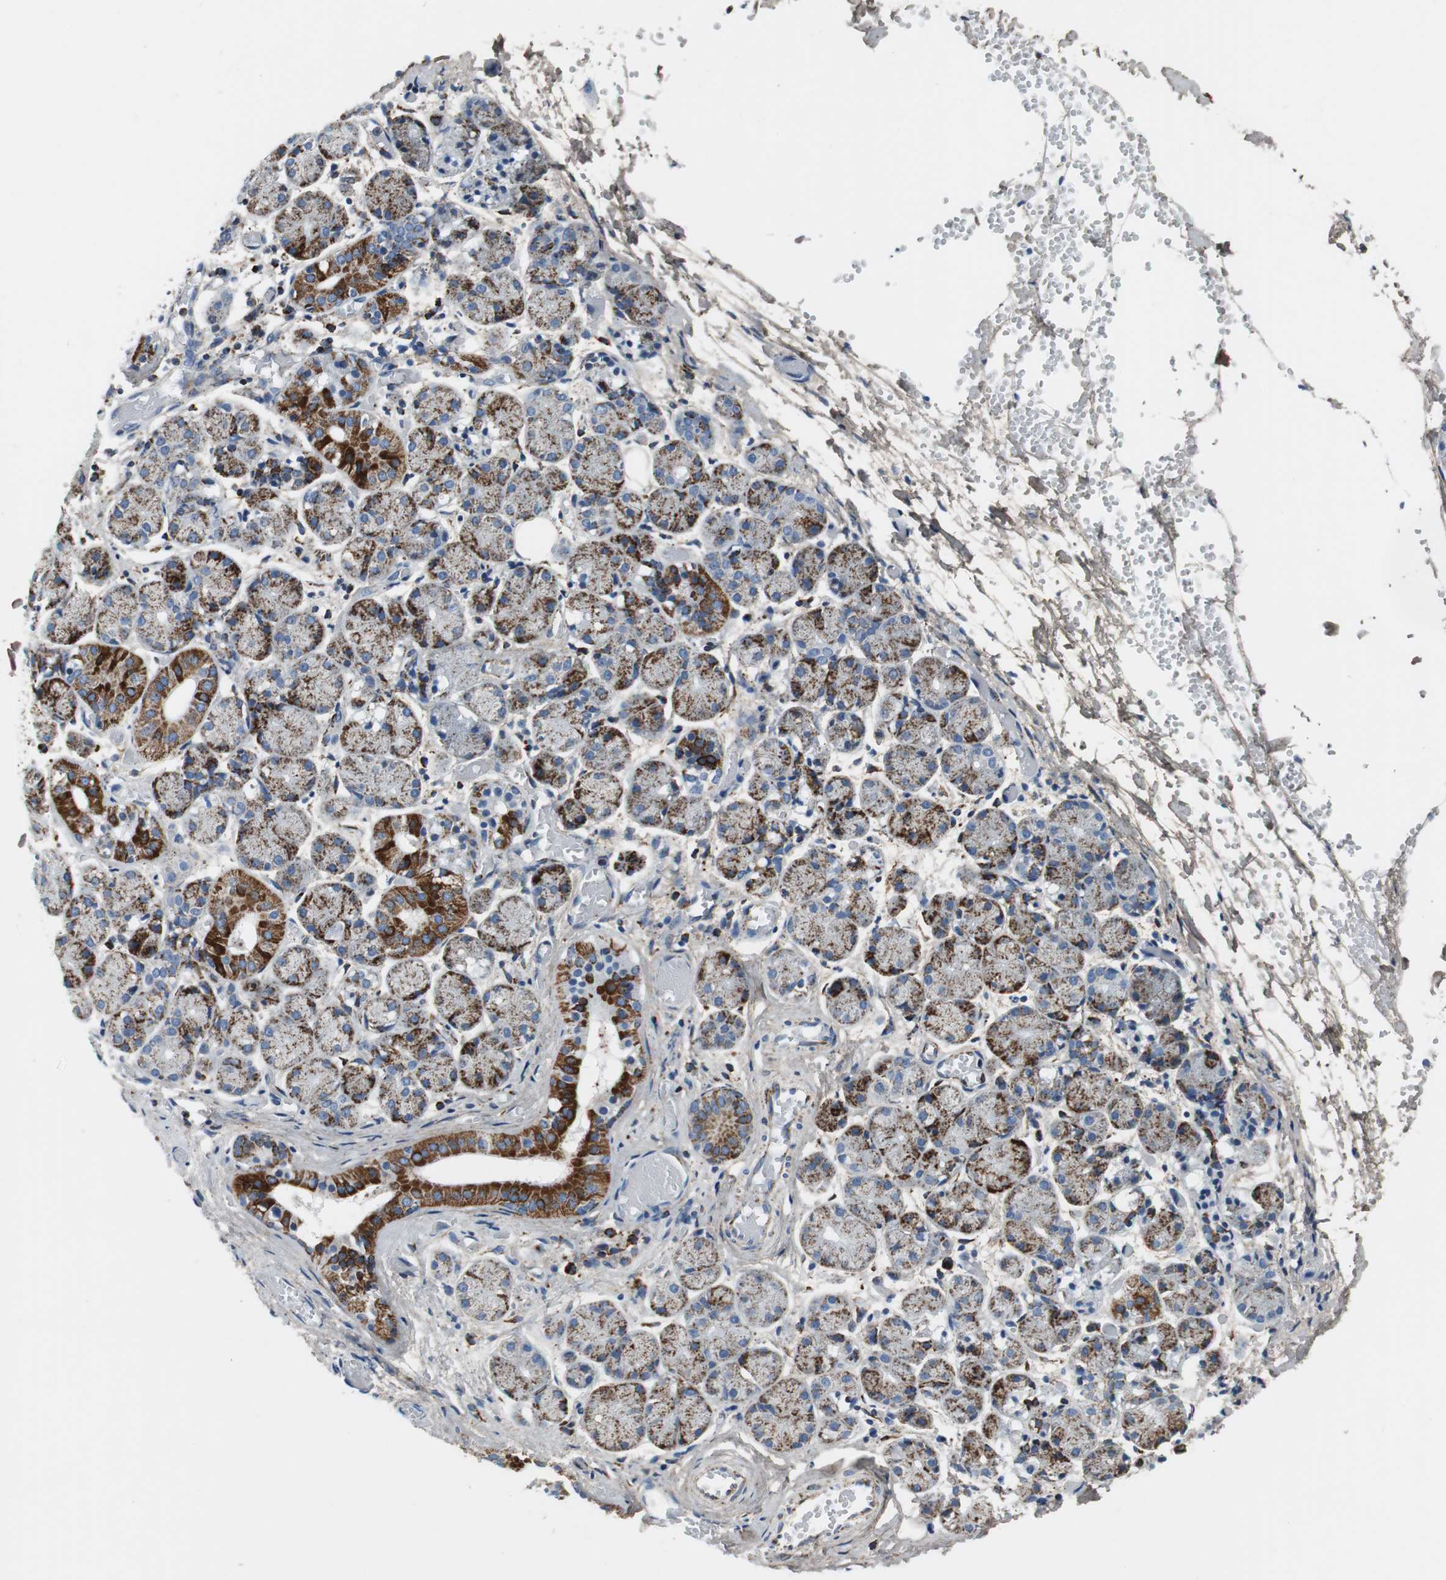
{"staining": {"intensity": "strong", "quantity": ">75%", "location": "cytoplasmic/membranous"}, "tissue": "salivary gland", "cell_type": "Glandular cells", "image_type": "normal", "snomed": [{"axis": "morphology", "description": "Normal tissue, NOS"}, {"axis": "topography", "description": "Salivary gland"}], "caption": "A photomicrograph showing strong cytoplasmic/membranous staining in about >75% of glandular cells in unremarkable salivary gland, as visualized by brown immunohistochemical staining.", "gene": "C1QTNF7", "patient": {"sex": "female", "age": 24}}